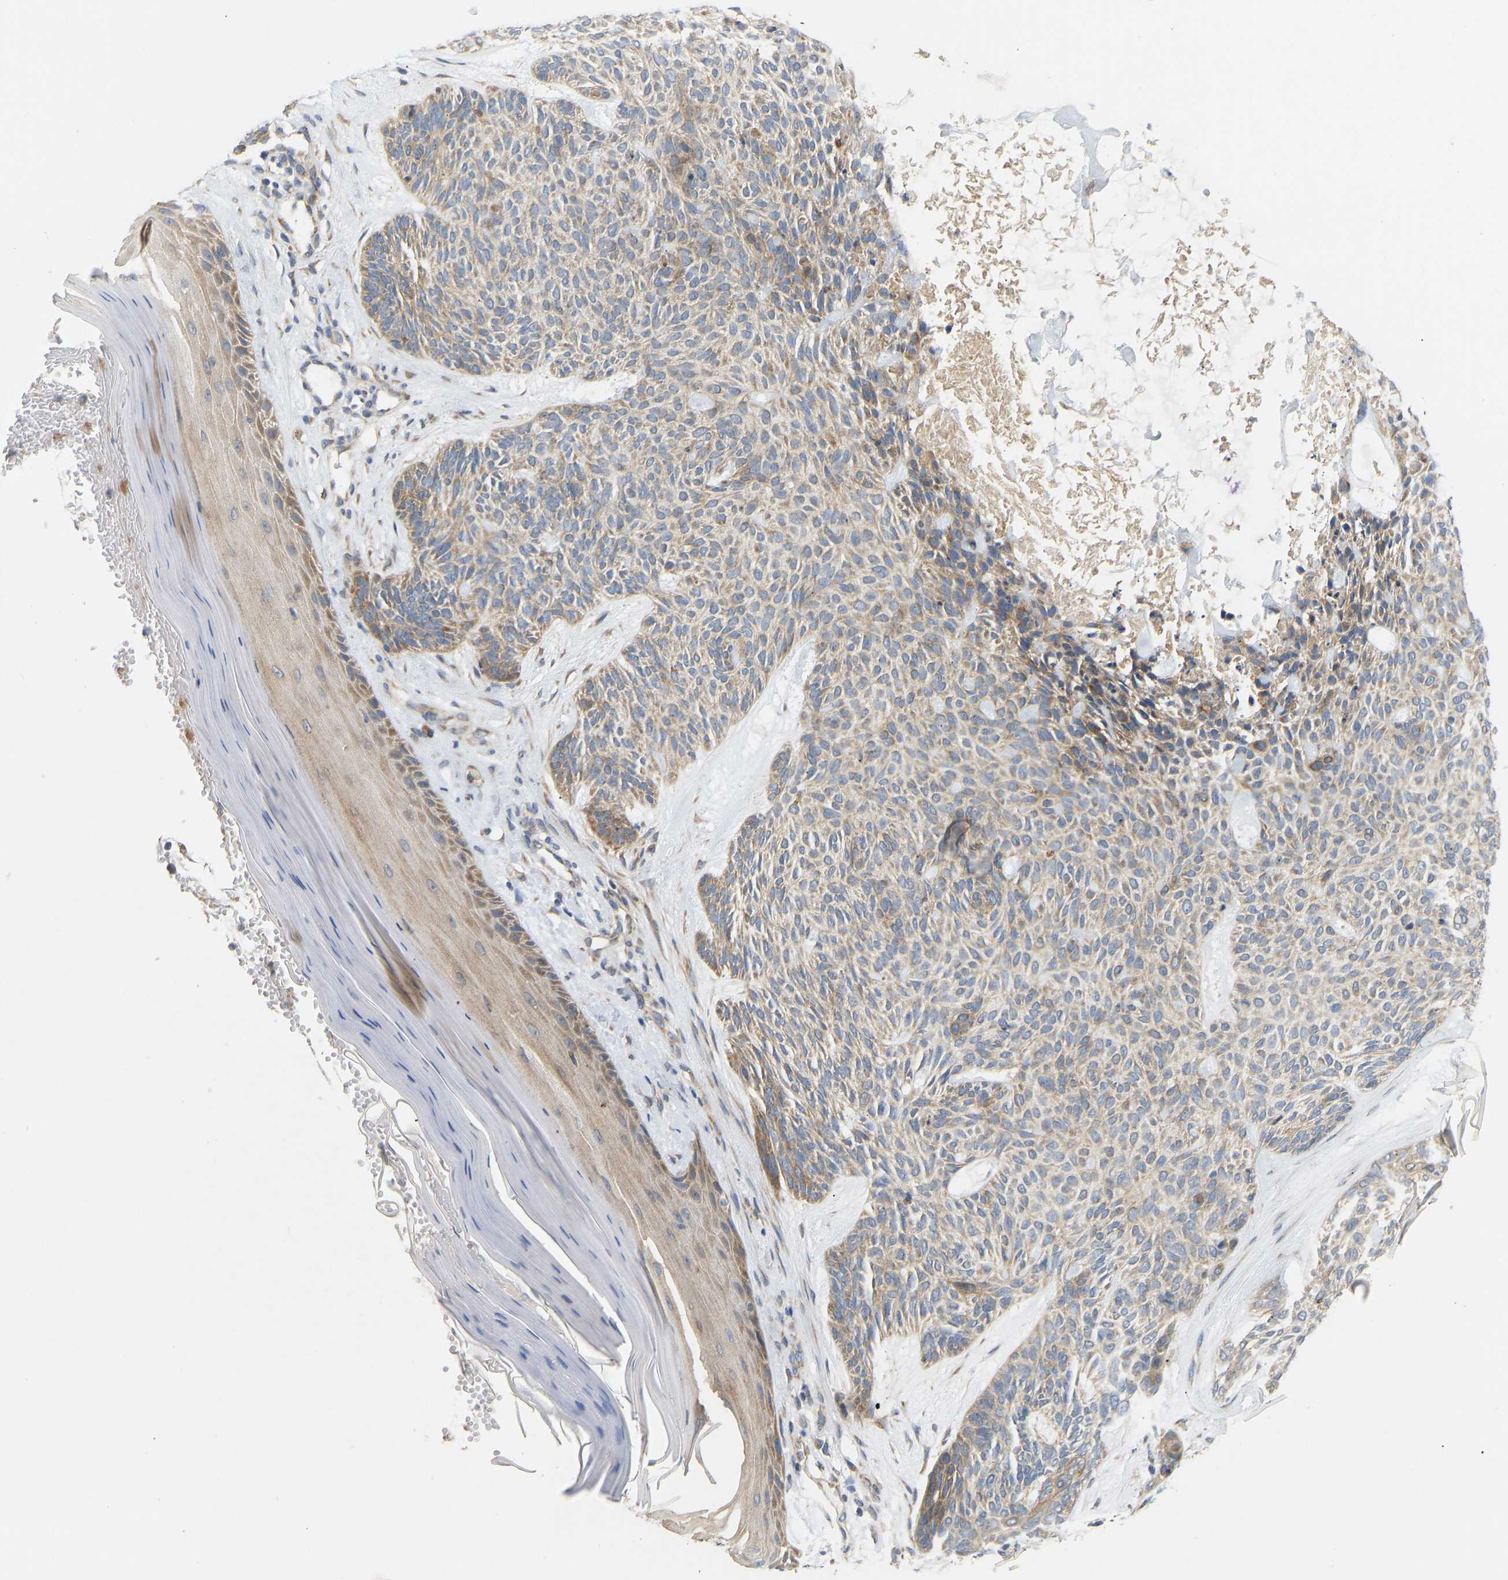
{"staining": {"intensity": "moderate", "quantity": "25%-75%", "location": "cytoplasmic/membranous"}, "tissue": "skin cancer", "cell_type": "Tumor cells", "image_type": "cancer", "snomed": [{"axis": "morphology", "description": "Basal cell carcinoma"}, {"axis": "topography", "description": "Skin"}], "caption": "High-power microscopy captured an immunohistochemistry (IHC) micrograph of basal cell carcinoma (skin), revealing moderate cytoplasmic/membranous staining in approximately 25%-75% of tumor cells.", "gene": "HACD2", "patient": {"sex": "male", "age": 55}}